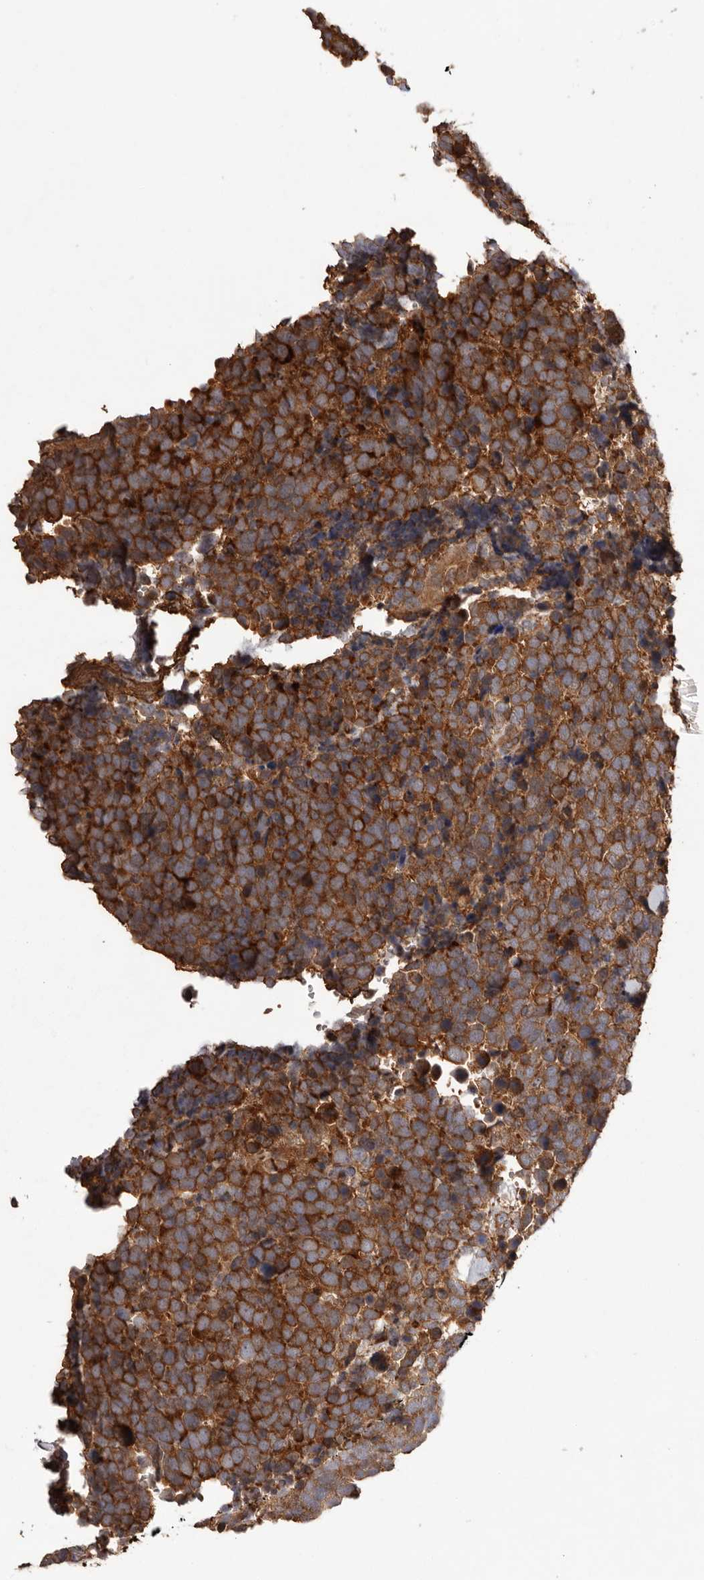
{"staining": {"intensity": "strong", "quantity": ">75%", "location": "cytoplasmic/membranous"}, "tissue": "urothelial cancer", "cell_type": "Tumor cells", "image_type": "cancer", "snomed": [{"axis": "morphology", "description": "Urothelial carcinoma, High grade"}, {"axis": "topography", "description": "Urinary bladder"}], "caption": "Brown immunohistochemical staining in human high-grade urothelial carcinoma exhibits strong cytoplasmic/membranous staining in about >75% of tumor cells. (brown staining indicates protein expression, while blue staining denotes nuclei).", "gene": "SLC22A3", "patient": {"sex": "female", "age": 82}}